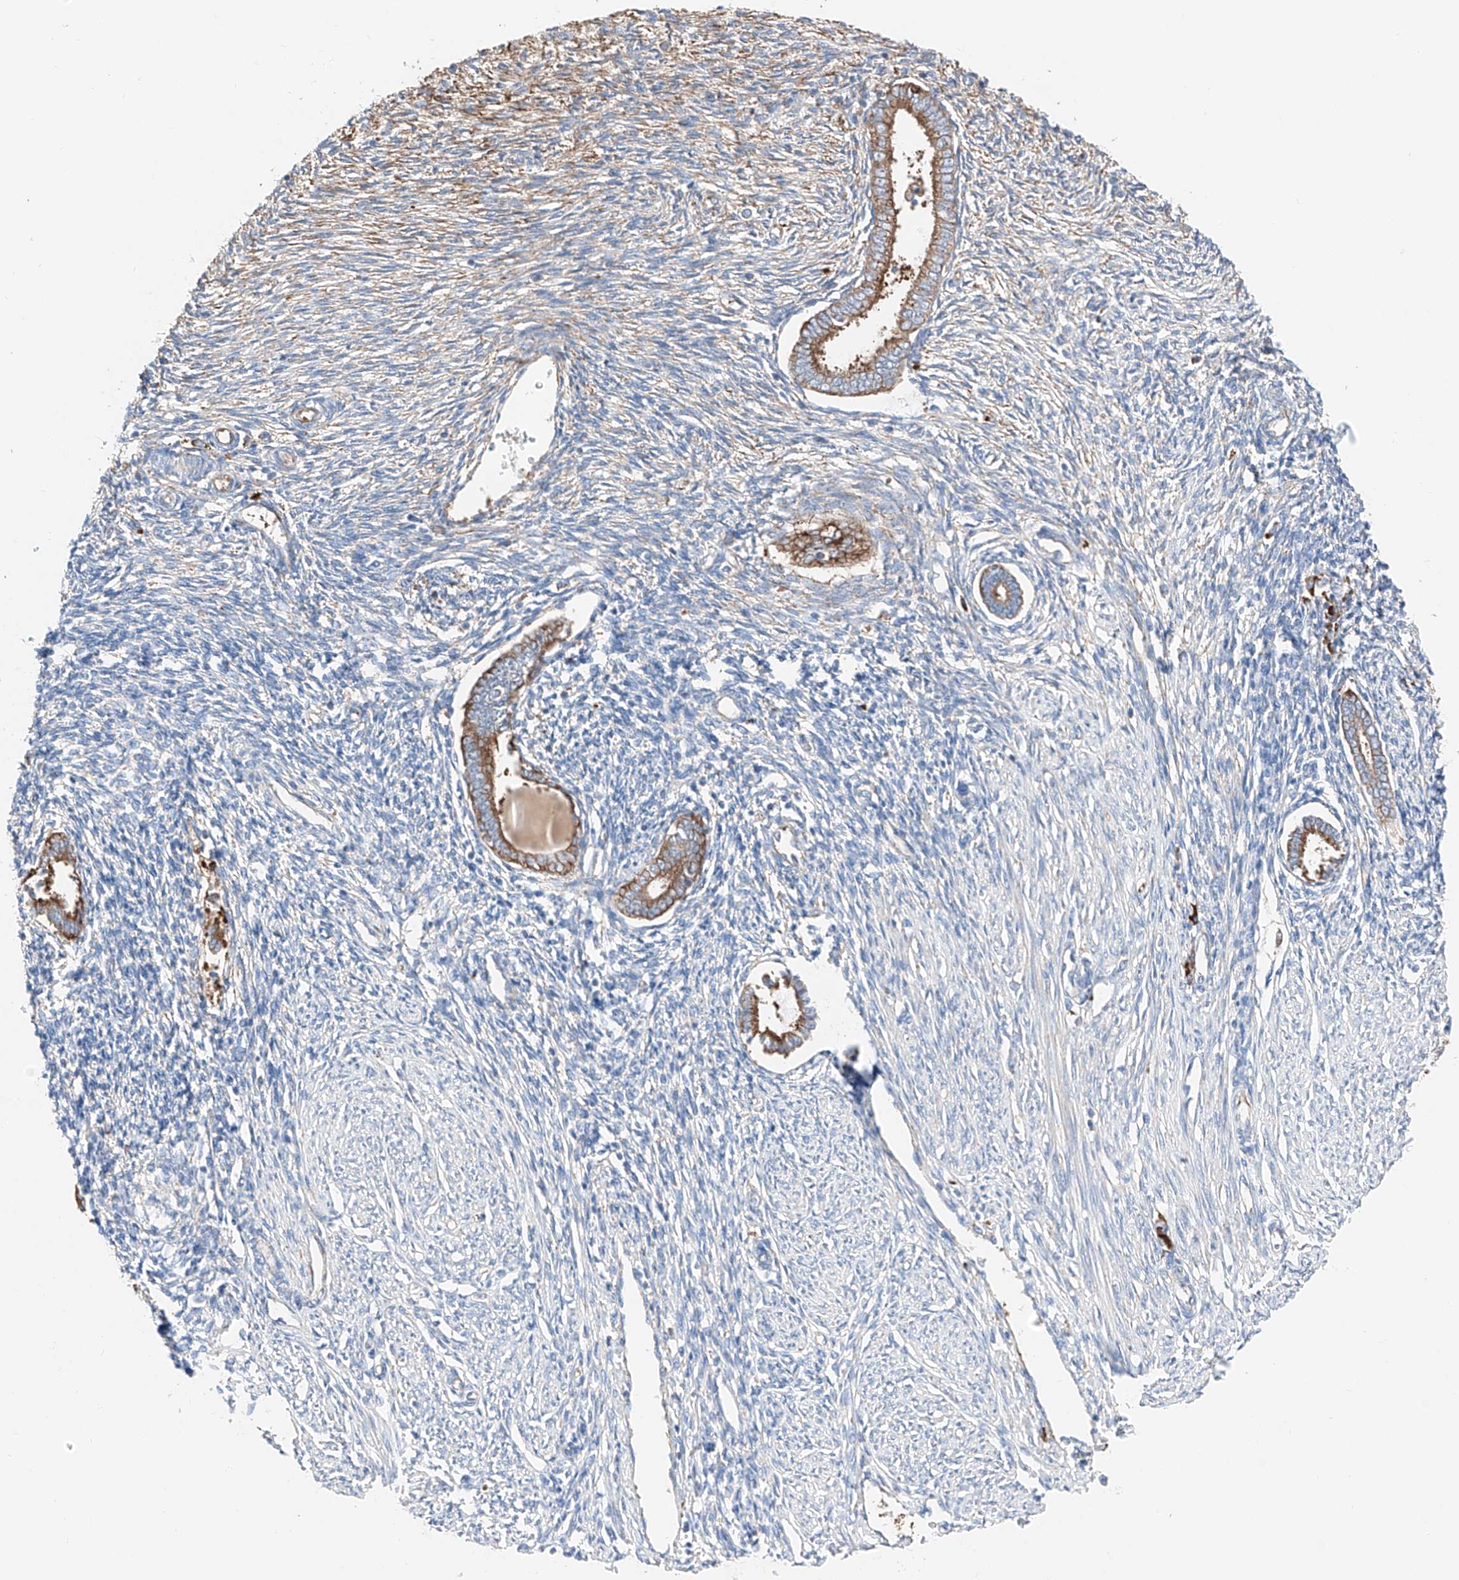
{"staining": {"intensity": "moderate", "quantity": "25%-75%", "location": "cytoplasmic/membranous"}, "tissue": "endometrium", "cell_type": "Cells in endometrial stroma", "image_type": "normal", "snomed": [{"axis": "morphology", "description": "Normal tissue, NOS"}, {"axis": "topography", "description": "Endometrium"}], "caption": "This photomicrograph exhibits normal endometrium stained with IHC to label a protein in brown. The cytoplasmic/membranous of cells in endometrial stroma show moderate positivity for the protein. Nuclei are counter-stained blue.", "gene": "CRELD1", "patient": {"sex": "female", "age": 56}}